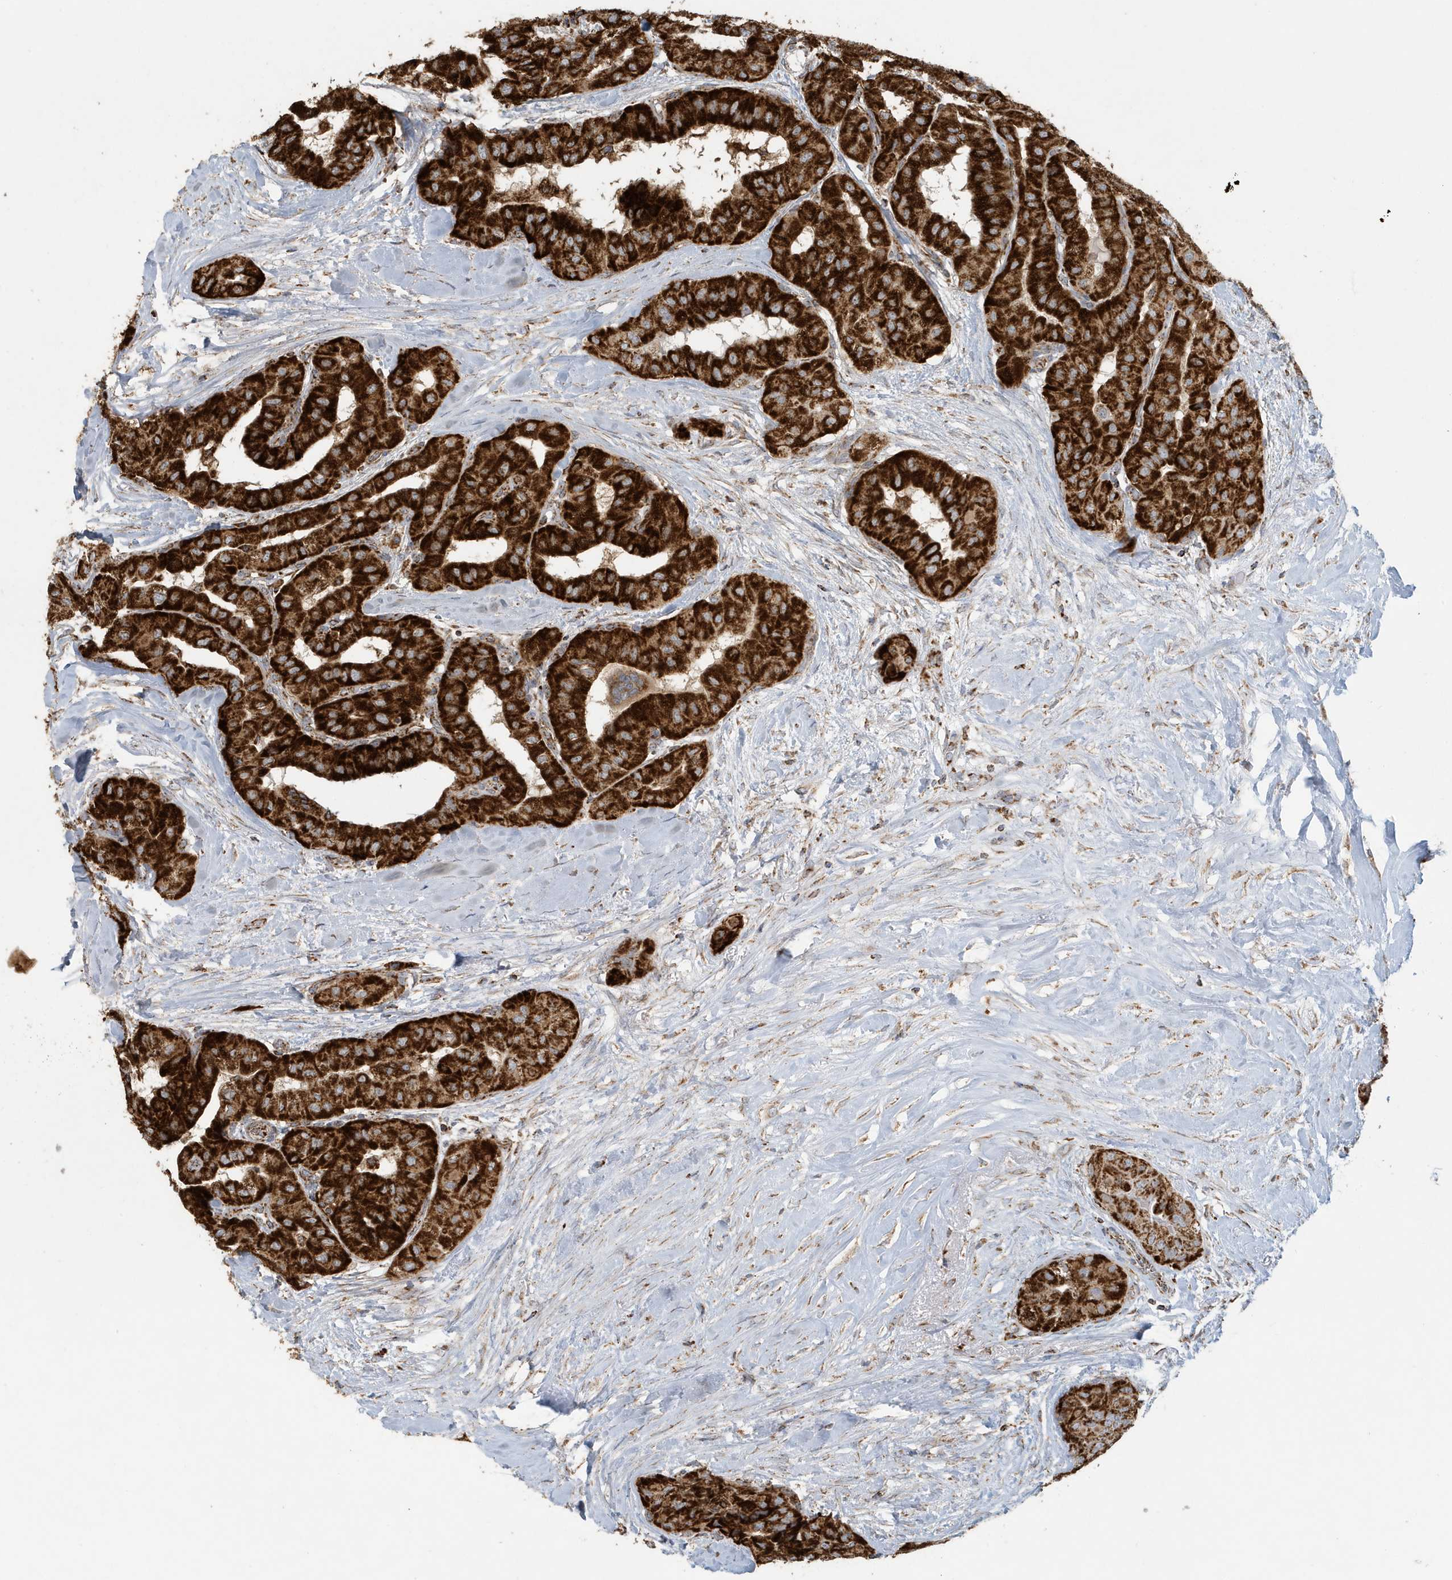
{"staining": {"intensity": "strong", "quantity": ">75%", "location": "cytoplasmic/membranous"}, "tissue": "thyroid cancer", "cell_type": "Tumor cells", "image_type": "cancer", "snomed": [{"axis": "morphology", "description": "Papillary adenocarcinoma, NOS"}, {"axis": "topography", "description": "Thyroid gland"}], "caption": "A brown stain shows strong cytoplasmic/membranous staining of a protein in human thyroid papillary adenocarcinoma tumor cells.", "gene": "MAN1A1", "patient": {"sex": "female", "age": 59}}